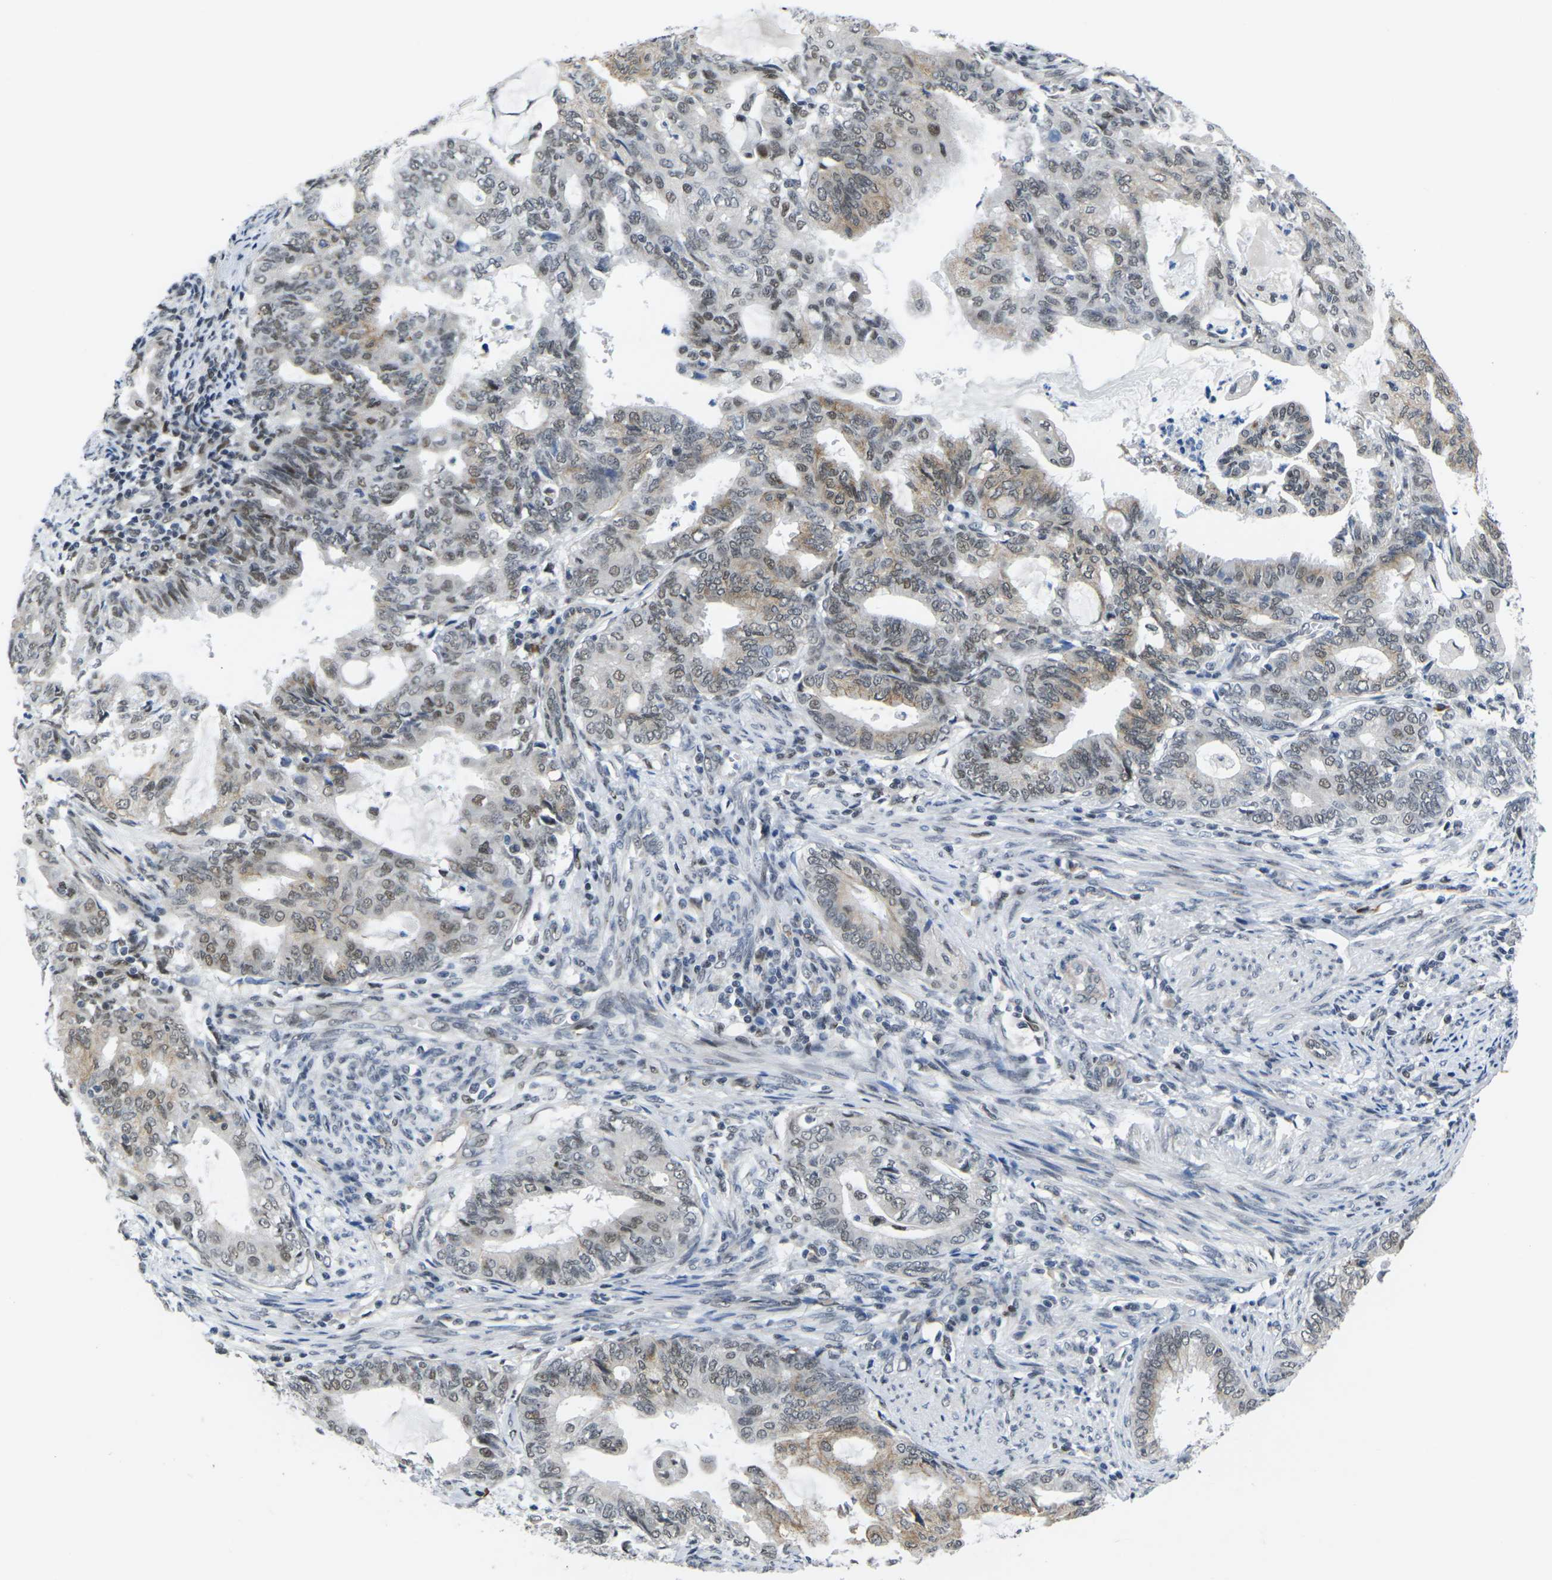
{"staining": {"intensity": "moderate", "quantity": ">75%", "location": "cytoplasmic/membranous,nuclear"}, "tissue": "endometrial cancer", "cell_type": "Tumor cells", "image_type": "cancer", "snomed": [{"axis": "morphology", "description": "Adenocarcinoma, NOS"}, {"axis": "topography", "description": "Endometrium"}], "caption": "About >75% of tumor cells in human endometrial cancer demonstrate moderate cytoplasmic/membranous and nuclear protein positivity as visualized by brown immunohistochemical staining.", "gene": "RBM7", "patient": {"sex": "female", "age": 86}}